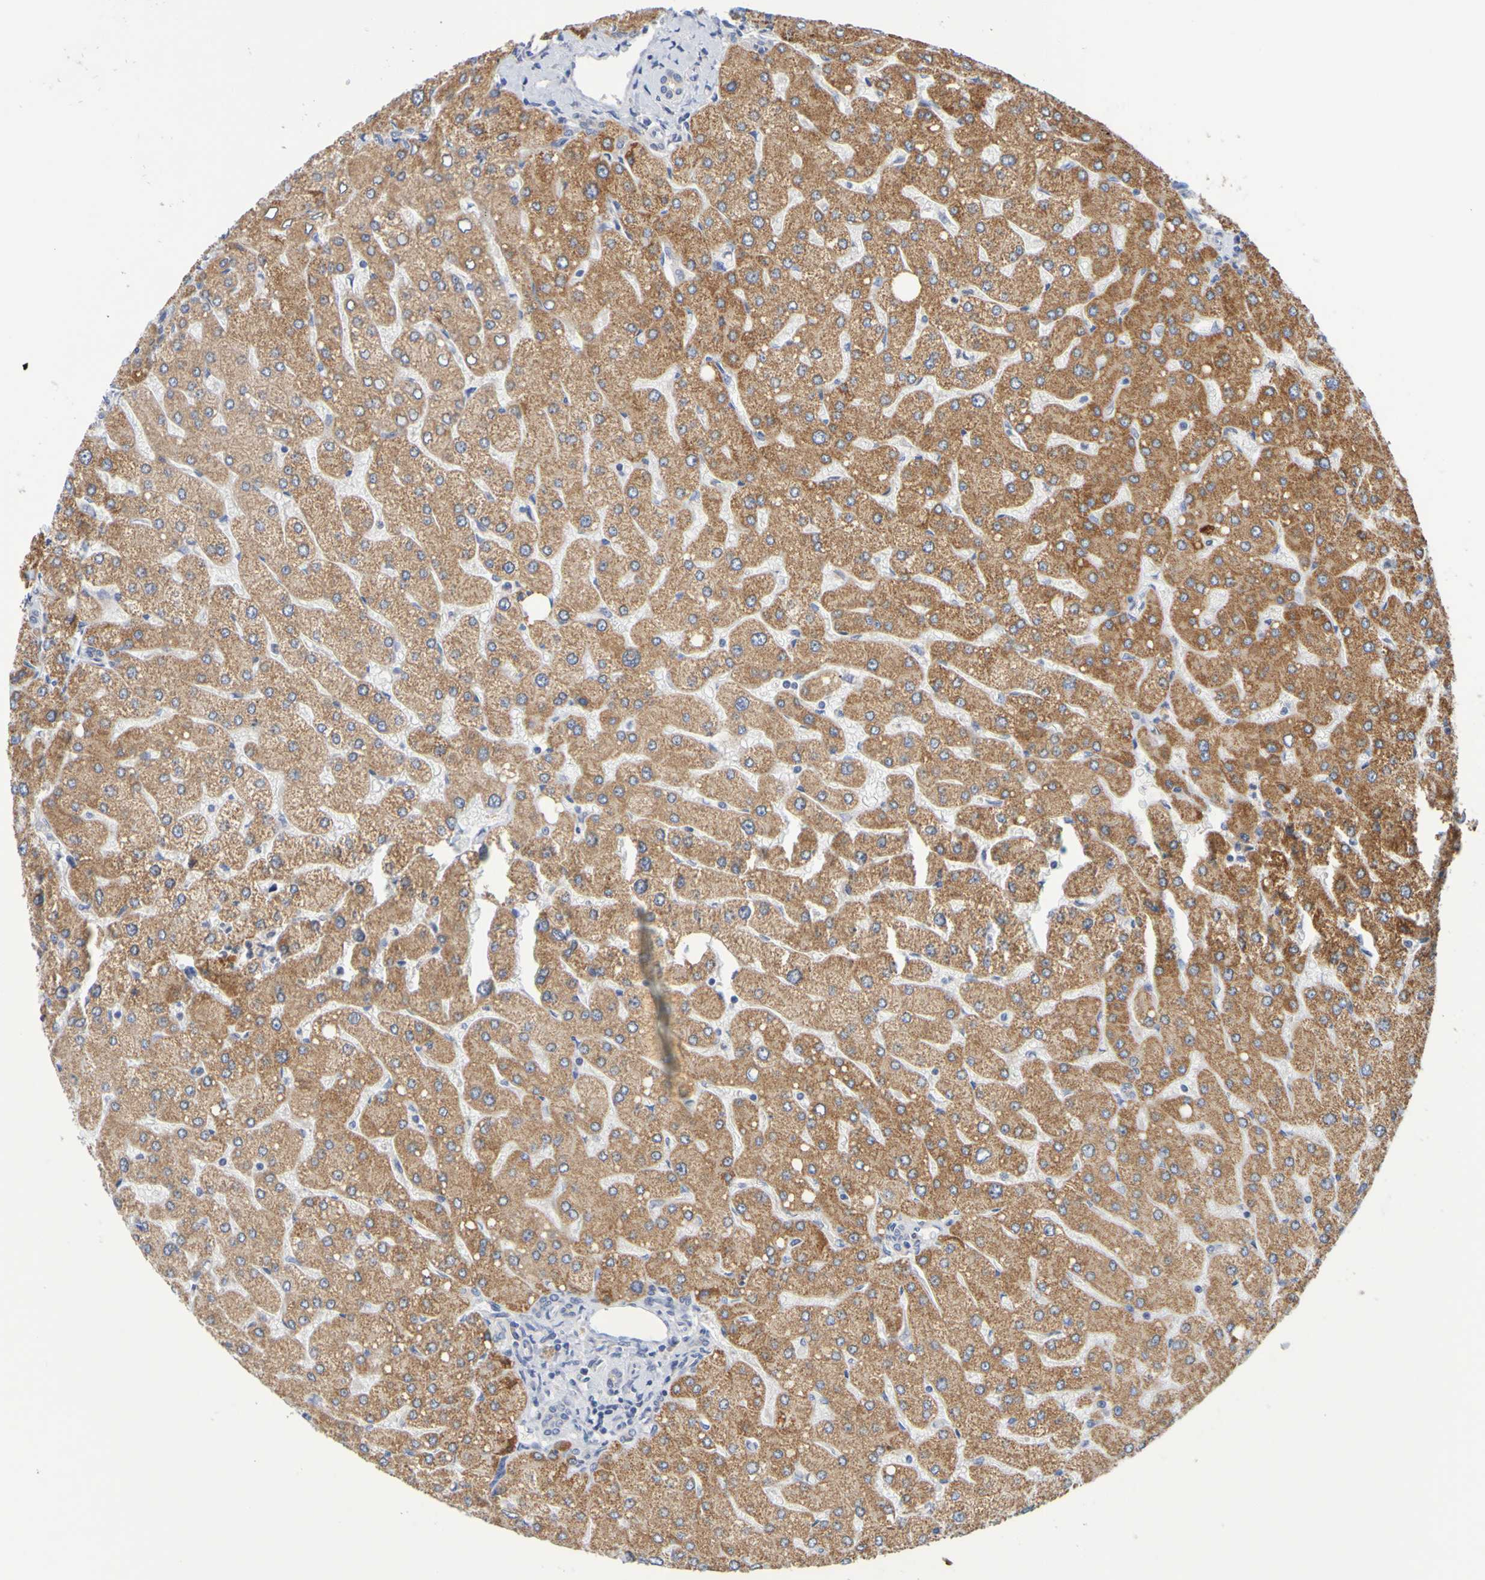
{"staining": {"intensity": "weak", "quantity": ">75%", "location": "cytoplasmic/membranous"}, "tissue": "liver", "cell_type": "Cholangiocytes", "image_type": "normal", "snomed": [{"axis": "morphology", "description": "Normal tissue, NOS"}, {"axis": "topography", "description": "Liver"}], "caption": "A high-resolution histopathology image shows immunohistochemistry staining of benign liver, which exhibits weak cytoplasmic/membranous staining in approximately >75% of cholangiocytes.", "gene": "SIL1", "patient": {"sex": "male", "age": 55}}